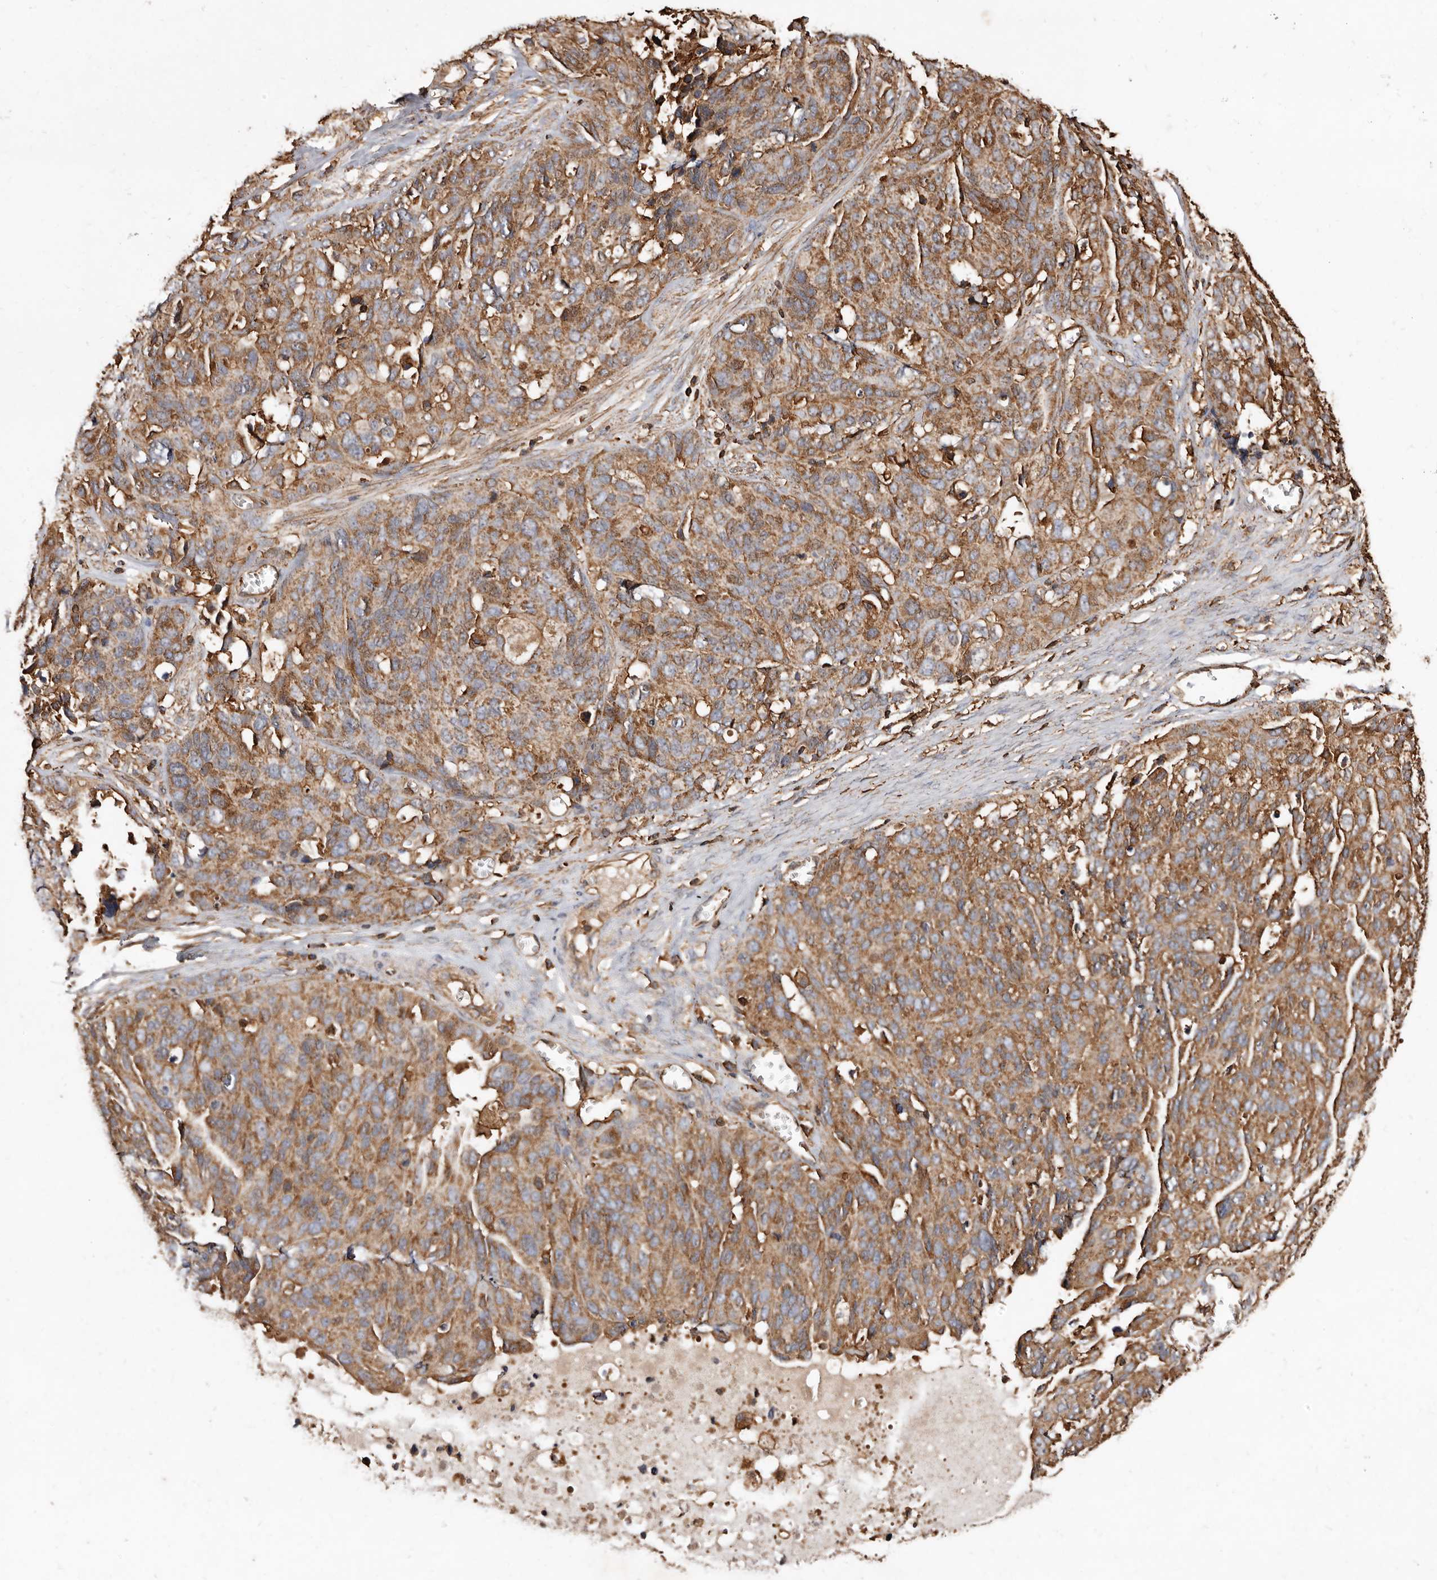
{"staining": {"intensity": "moderate", "quantity": ">75%", "location": "cytoplasmic/membranous"}, "tissue": "ovarian cancer", "cell_type": "Tumor cells", "image_type": "cancer", "snomed": [{"axis": "morphology", "description": "Cystadenocarcinoma, serous, NOS"}, {"axis": "topography", "description": "Ovary"}], "caption": "The photomicrograph displays staining of ovarian cancer (serous cystadenocarcinoma), revealing moderate cytoplasmic/membranous protein expression (brown color) within tumor cells.", "gene": "COQ8B", "patient": {"sex": "female", "age": 44}}